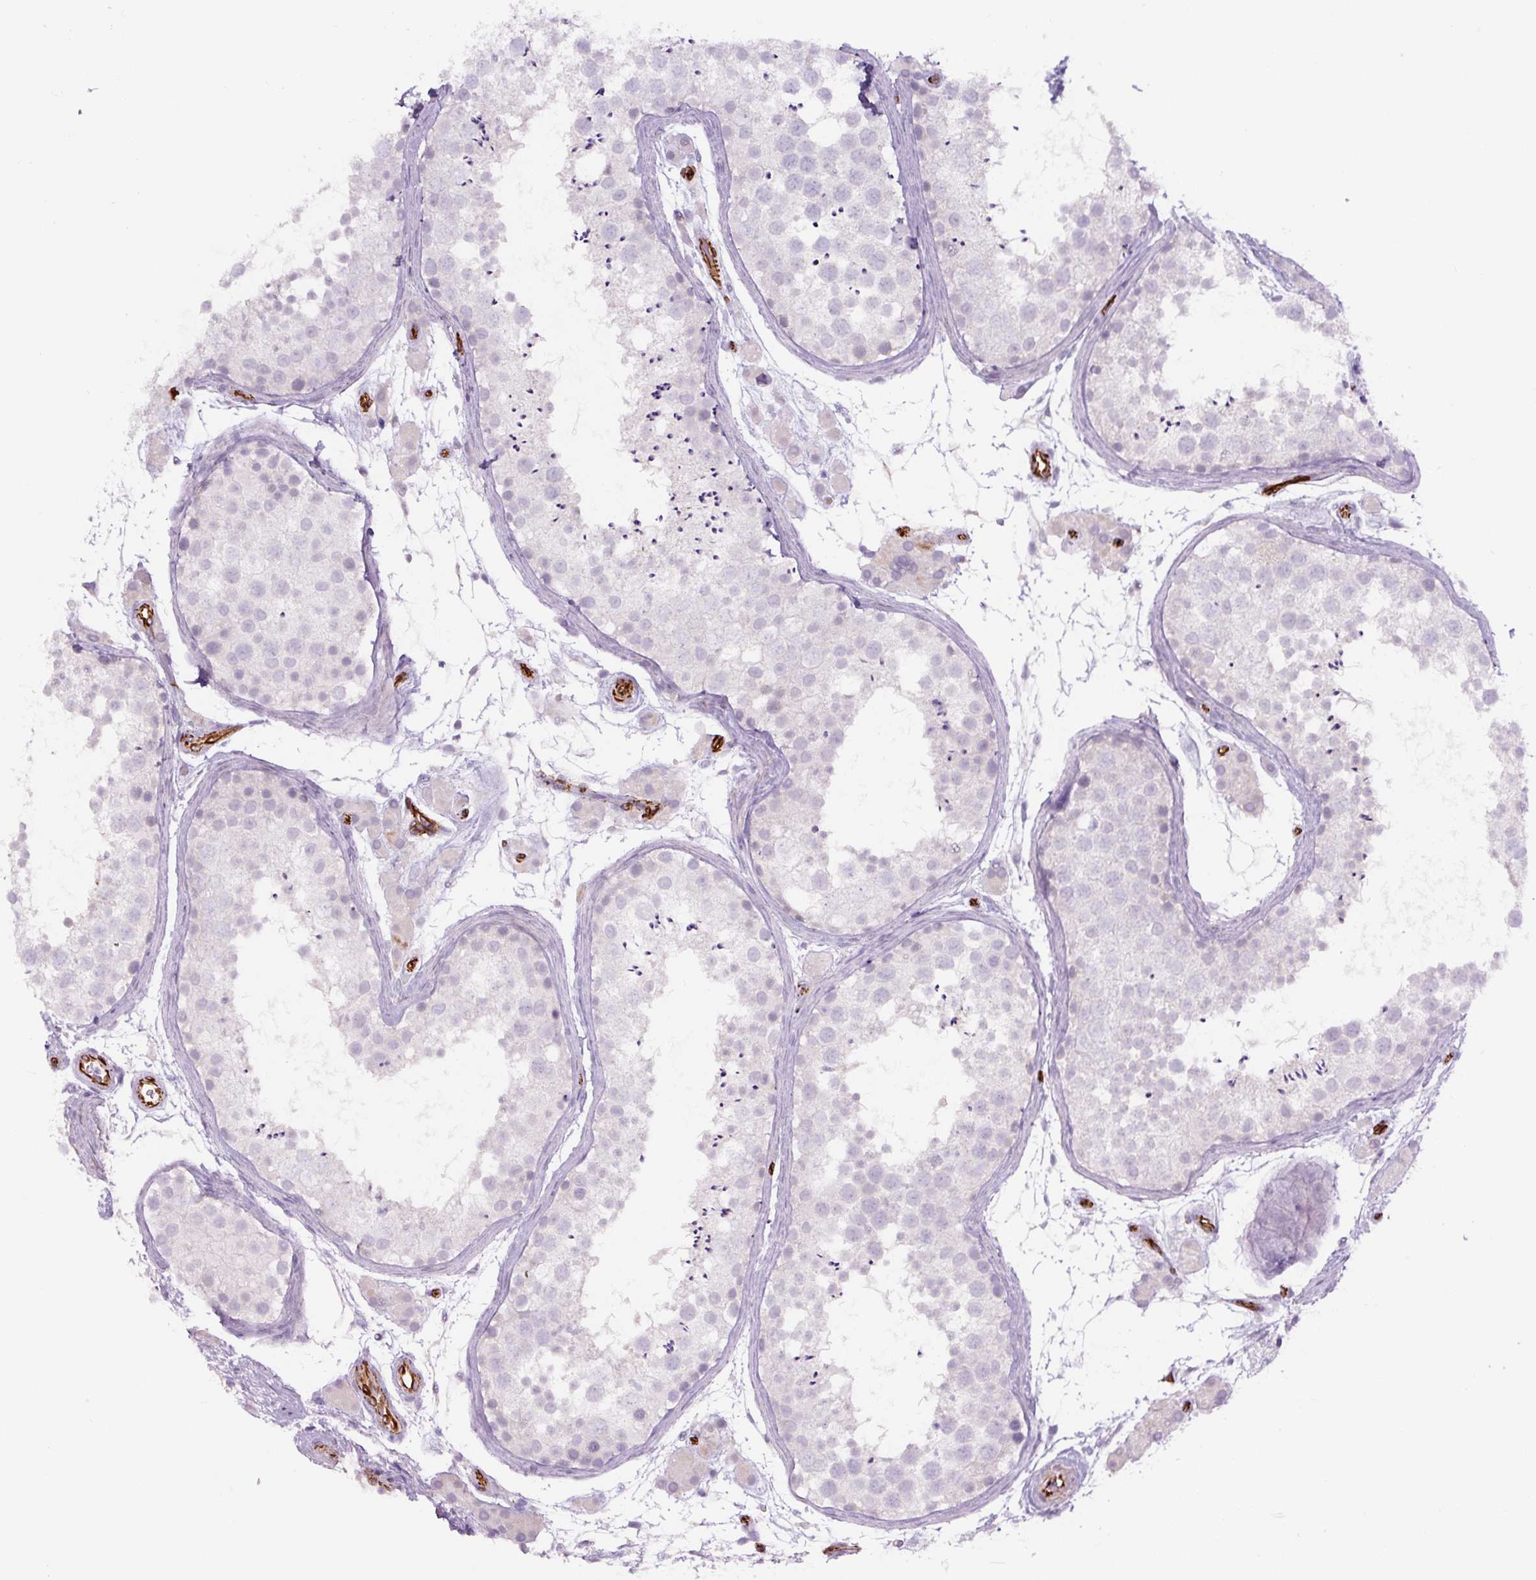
{"staining": {"intensity": "negative", "quantity": "none", "location": "none"}, "tissue": "testis", "cell_type": "Cells in seminiferous ducts", "image_type": "normal", "snomed": [{"axis": "morphology", "description": "Normal tissue, NOS"}, {"axis": "topography", "description": "Testis"}], "caption": "Cells in seminiferous ducts are negative for protein expression in benign human testis.", "gene": "NES", "patient": {"sex": "male", "age": 41}}